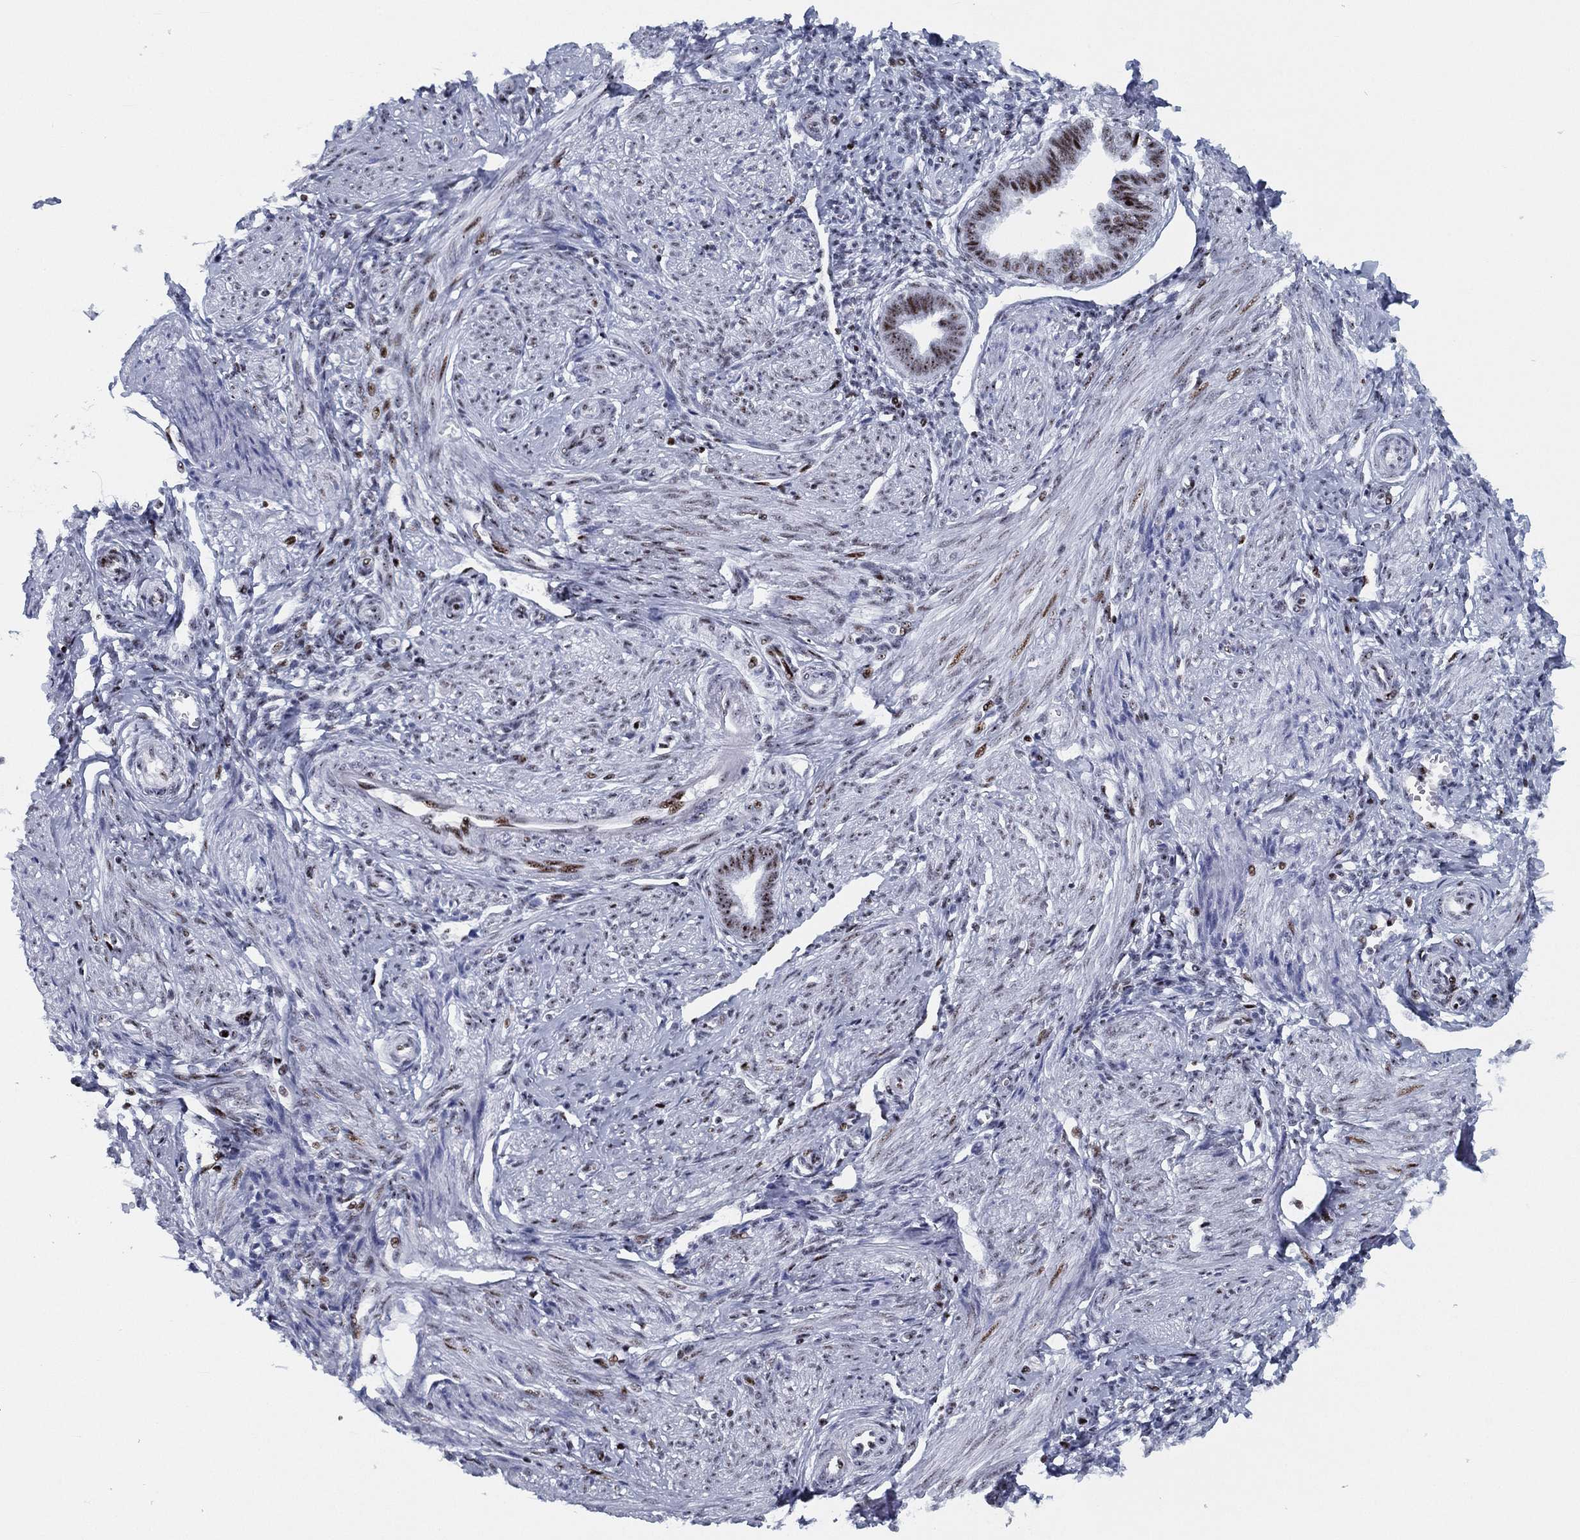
{"staining": {"intensity": "moderate", "quantity": "<25%", "location": "nuclear"}, "tissue": "endometrium", "cell_type": "Cells in endometrial stroma", "image_type": "normal", "snomed": [{"axis": "morphology", "description": "Normal tissue, NOS"}, {"axis": "topography", "description": "Cervix"}, {"axis": "topography", "description": "Endometrium"}], "caption": "A brown stain highlights moderate nuclear staining of a protein in cells in endometrial stroma of unremarkable endometrium. Immunohistochemistry stains the protein in brown and the nuclei are stained blue.", "gene": "CYB561D2", "patient": {"sex": "female", "age": 37}}